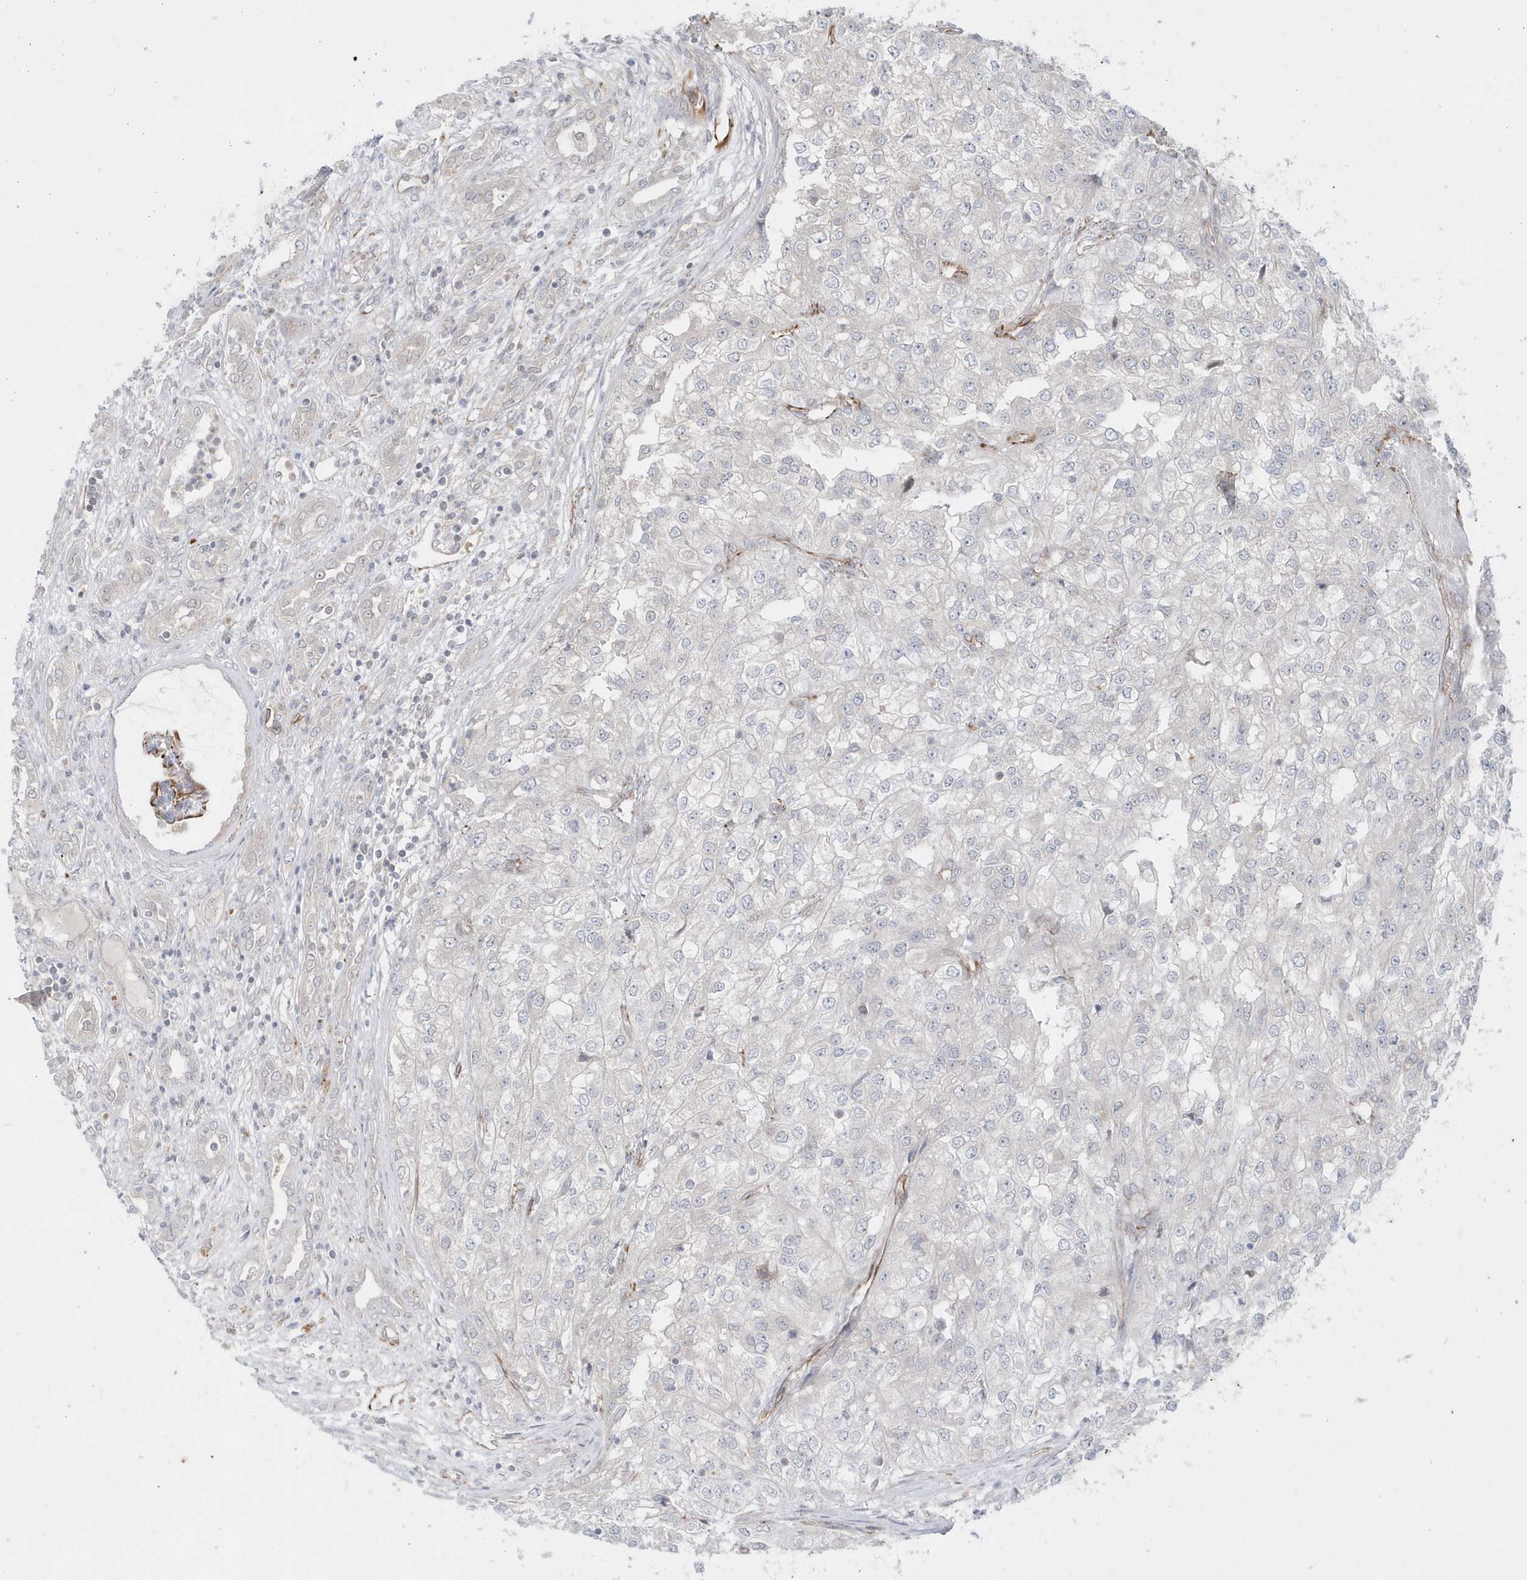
{"staining": {"intensity": "negative", "quantity": "none", "location": "none"}, "tissue": "renal cancer", "cell_type": "Tumor cells", "image_type": "cancer", "snomed": [{"axis": "morphology", "description": "Adenocarcinoma, NOS"}, {"axis": "topography", "description": "Kidney"}], "caption": "DAB immunohistochemical staining of renal cancer (adenocarcinoma) shows no significant staining in tumor cells.", "gene": "DHX57", "patient": {"sex": "female", "age": 54}}